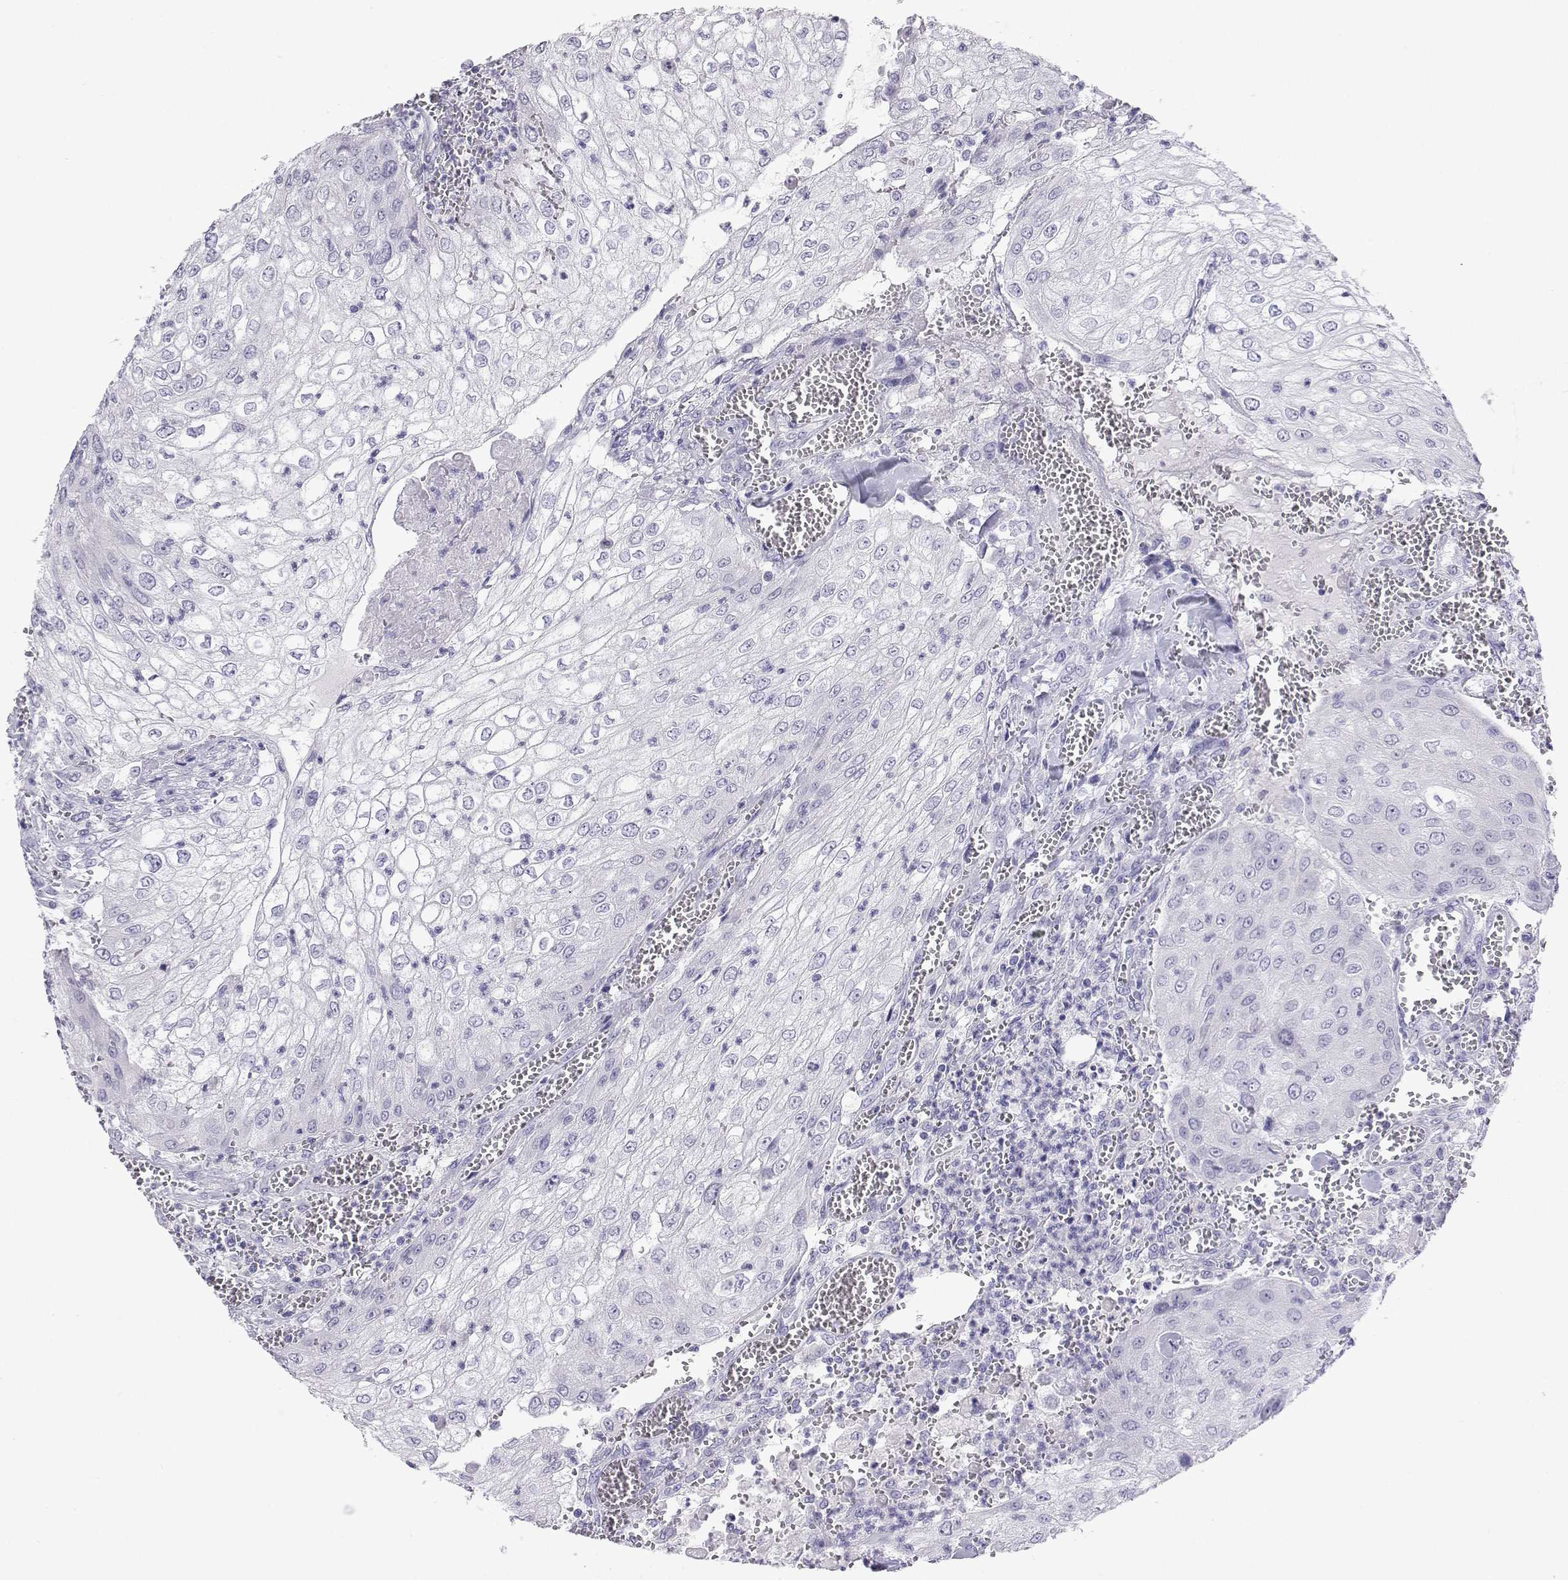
{"staining": {"intensity": "negative", "quantity": "none", "location": "none"}, "tissue": "urothelial cancer", "cell_type": "Tumor cells", "image_type": "cancer", "snomed": [{"axis": "morphology", "description": "Urothelial carcinoma, High grade"}, {"axis": "topography", "description": "Urinary bladder"}], "caption": "There is no significant expression in tumor cells of urothelial cancer. (DAB immunohistochemistry (IHC), high magnification).", "gene": "PLIN4", "patient": {"sex": "male", "age": 62}}